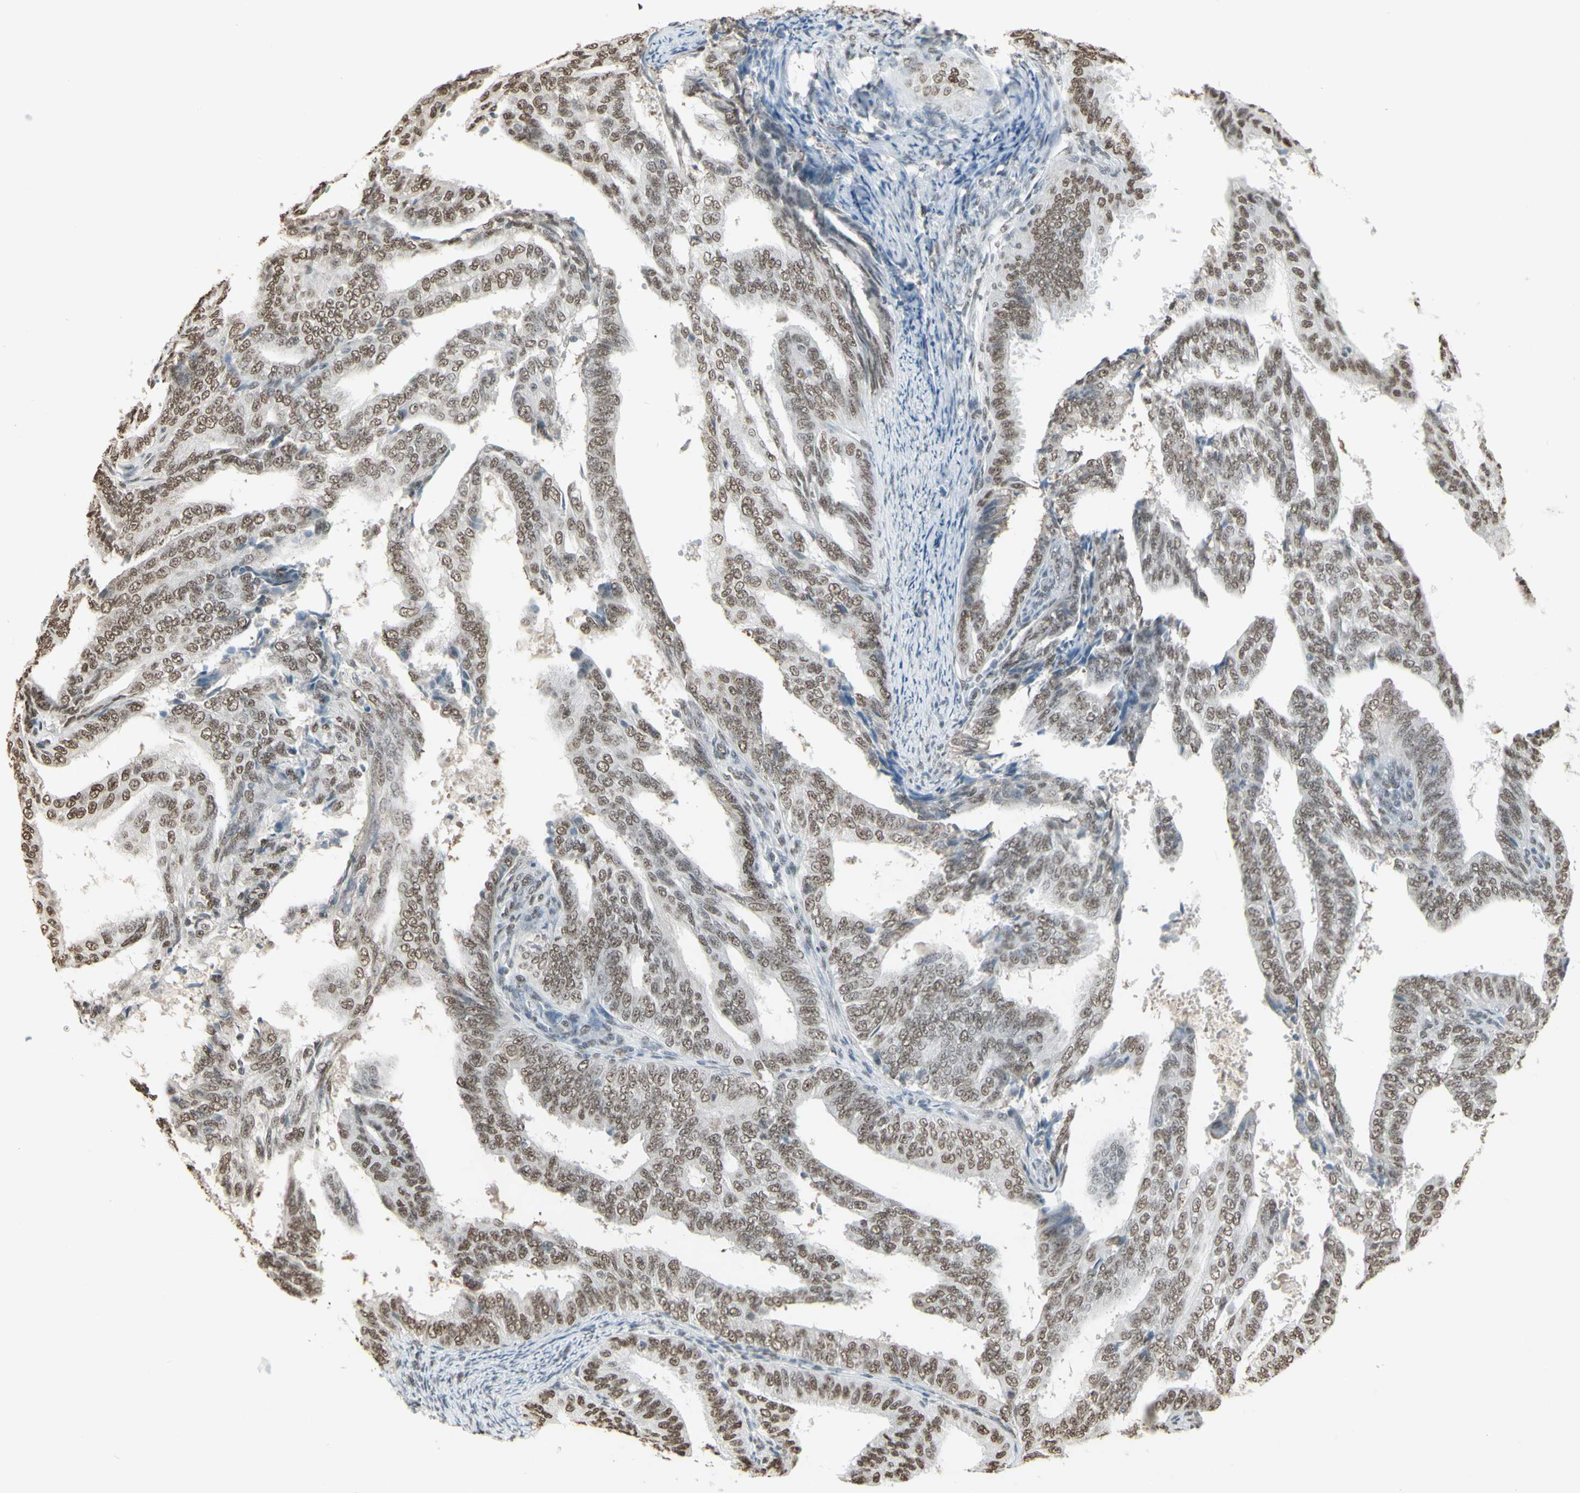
{"staining": {"intensity": "moderate", "quantity": ">75%", "location": "nuclear"}, "tissue": "endometrial cancer", "cell_type": "Tumor cells", "image_type": "cancer", "snomed": [{"axis": "morphology", "description": "Adenocarcinoma, NOS"}, {"axis": "topography", "description": "Endometrium"}], "caption": "Brown immunohistochemical staining in endometrial cancer (adenocarcinoma) exhibits moderate nuclear staining in approximately >75% of tumor cells. (DAB = brown stain, brightfield microscopy at high magnification).", "gene": "TRIM28", "patient": {"sex": "female", "age": 58}}